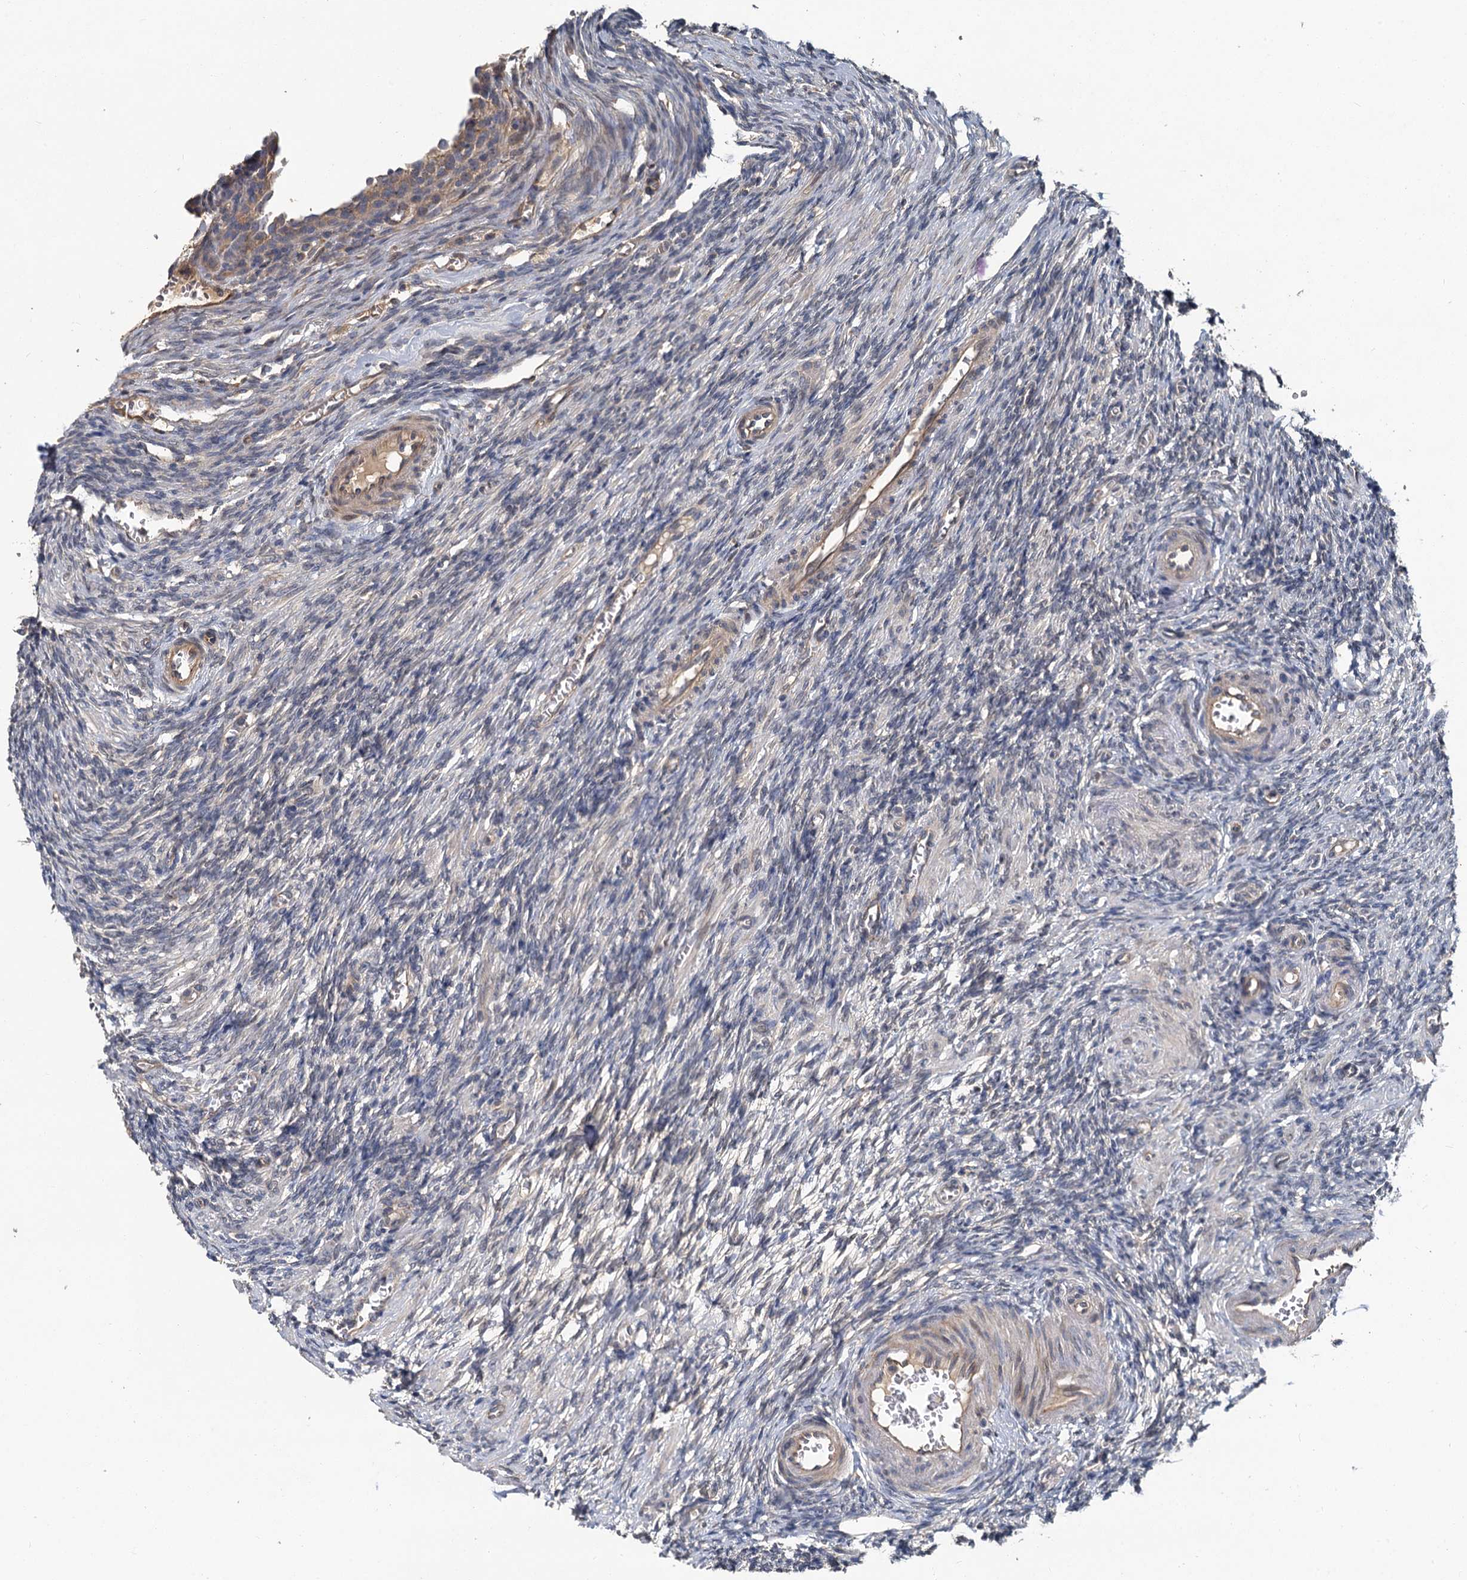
{"staining": {"intensity": "negative", "quantity": "none", "location": "none"}, "tissue": "ovary", "cell_type": "Ovarian stroma cells", "image_type": "normal", "snomed": [{"axis": "morphology", "description": "Normal tissue, NOS"}, {"axis": "topography", "description": "Ovary"}], "caption": "A high-resolution image shows IHC staining of benign ovary, which demonstrates no significant positivity in ovarian stroma cells.", "gene": "ZNF324", "patient": {"sex": "female", "age": 27}}